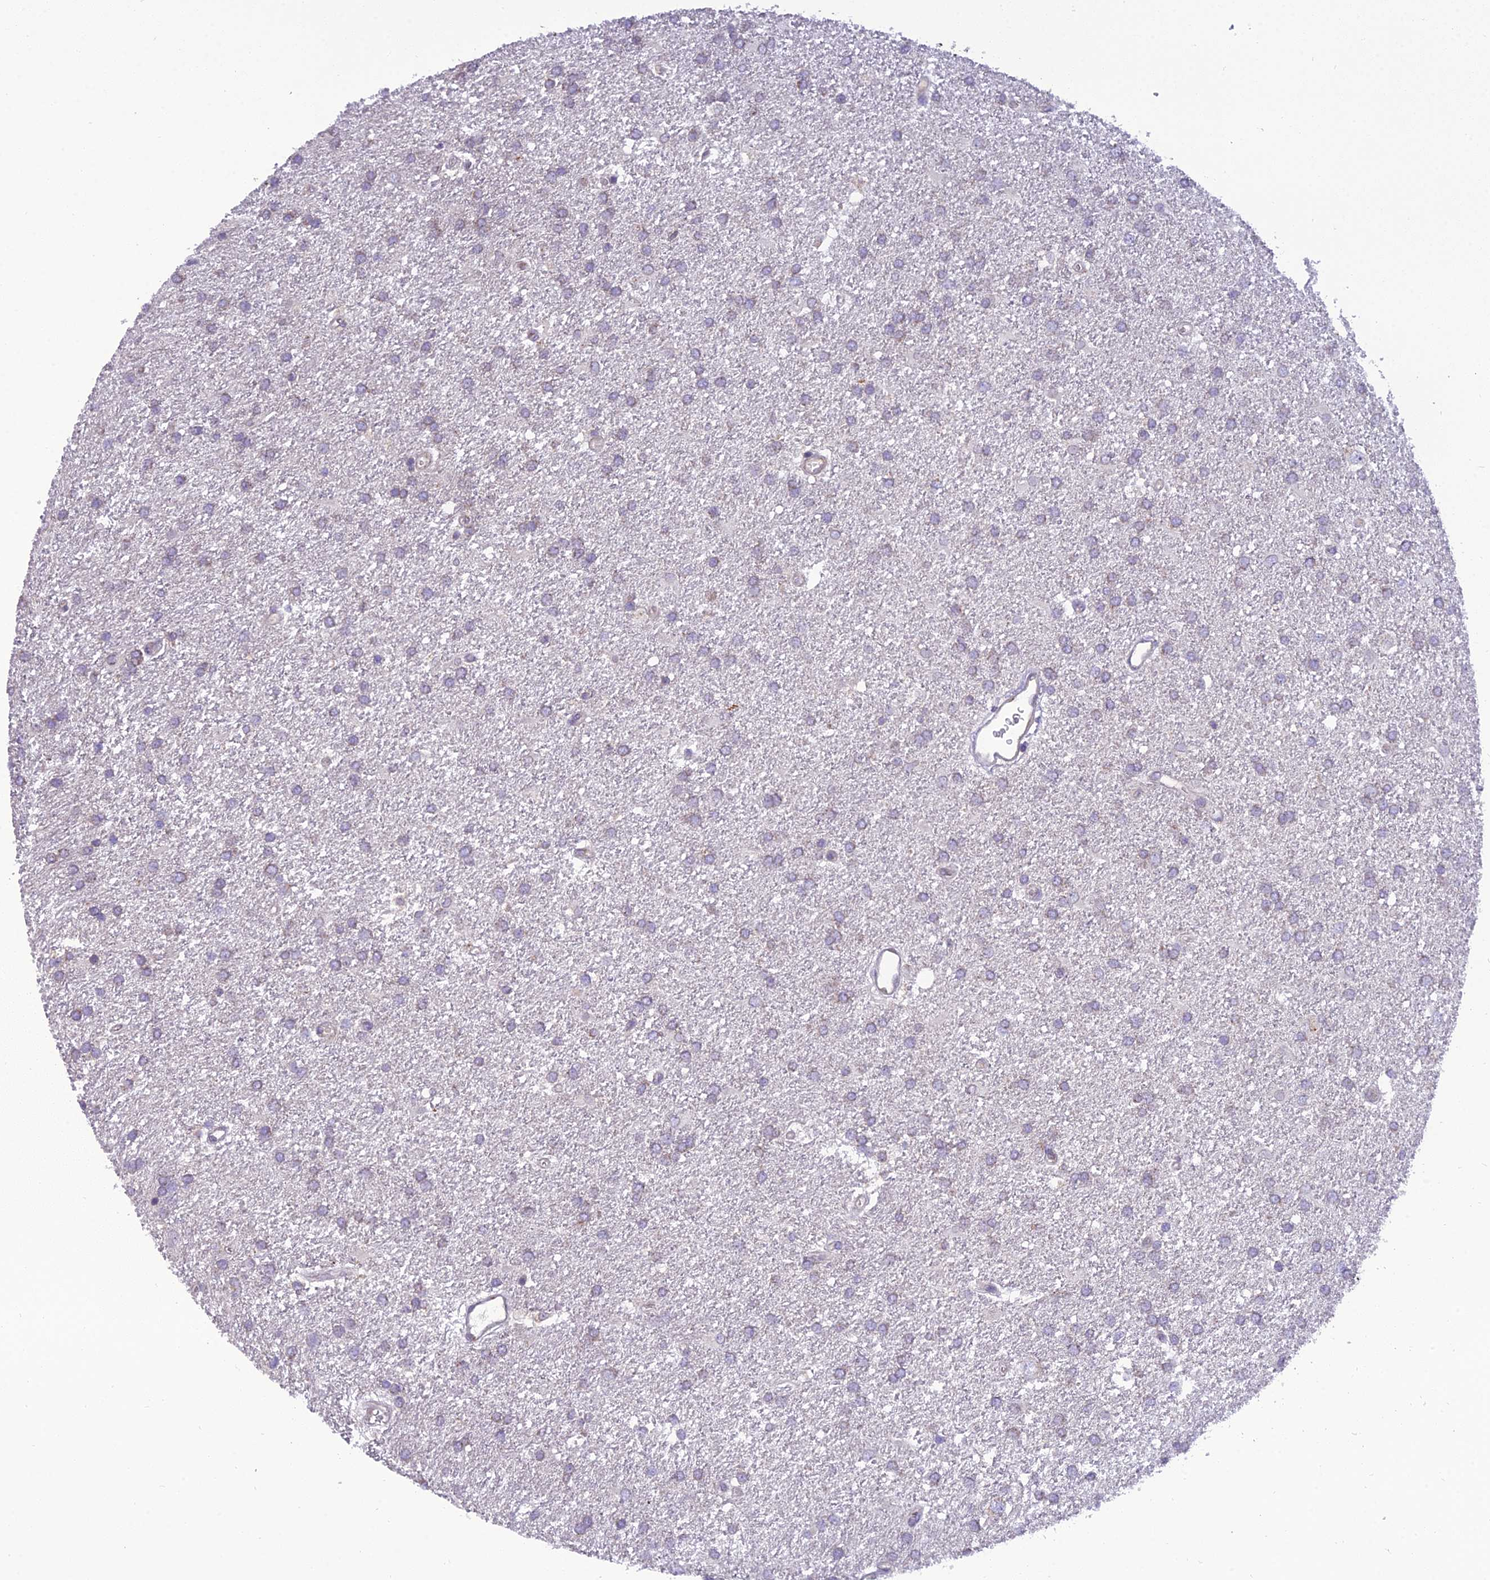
{"staining": {"intensity": "negative", "quantity": "none", "location": "none"}, "tissue": "glioma", "cell_type": "Tumor cells", "image_type": "cancer", "snomed": [{"axis": "morphology", "description": "Glioma, malignant, Low grade"}, {"axis": "topography", "description": "Brain"}], "caption": "Immunohistochemistry of human glioma shows no staining in tumor cells. (Stains: DAB (3,3'-diaminobenzidine) immunohistochemistry (IHC) with hematoxylin counter stain, Microscopy: brightfield microscopy at high magnification).", "gene": "GOLPH3", "patient": {"sex": "male", "age": 66}}